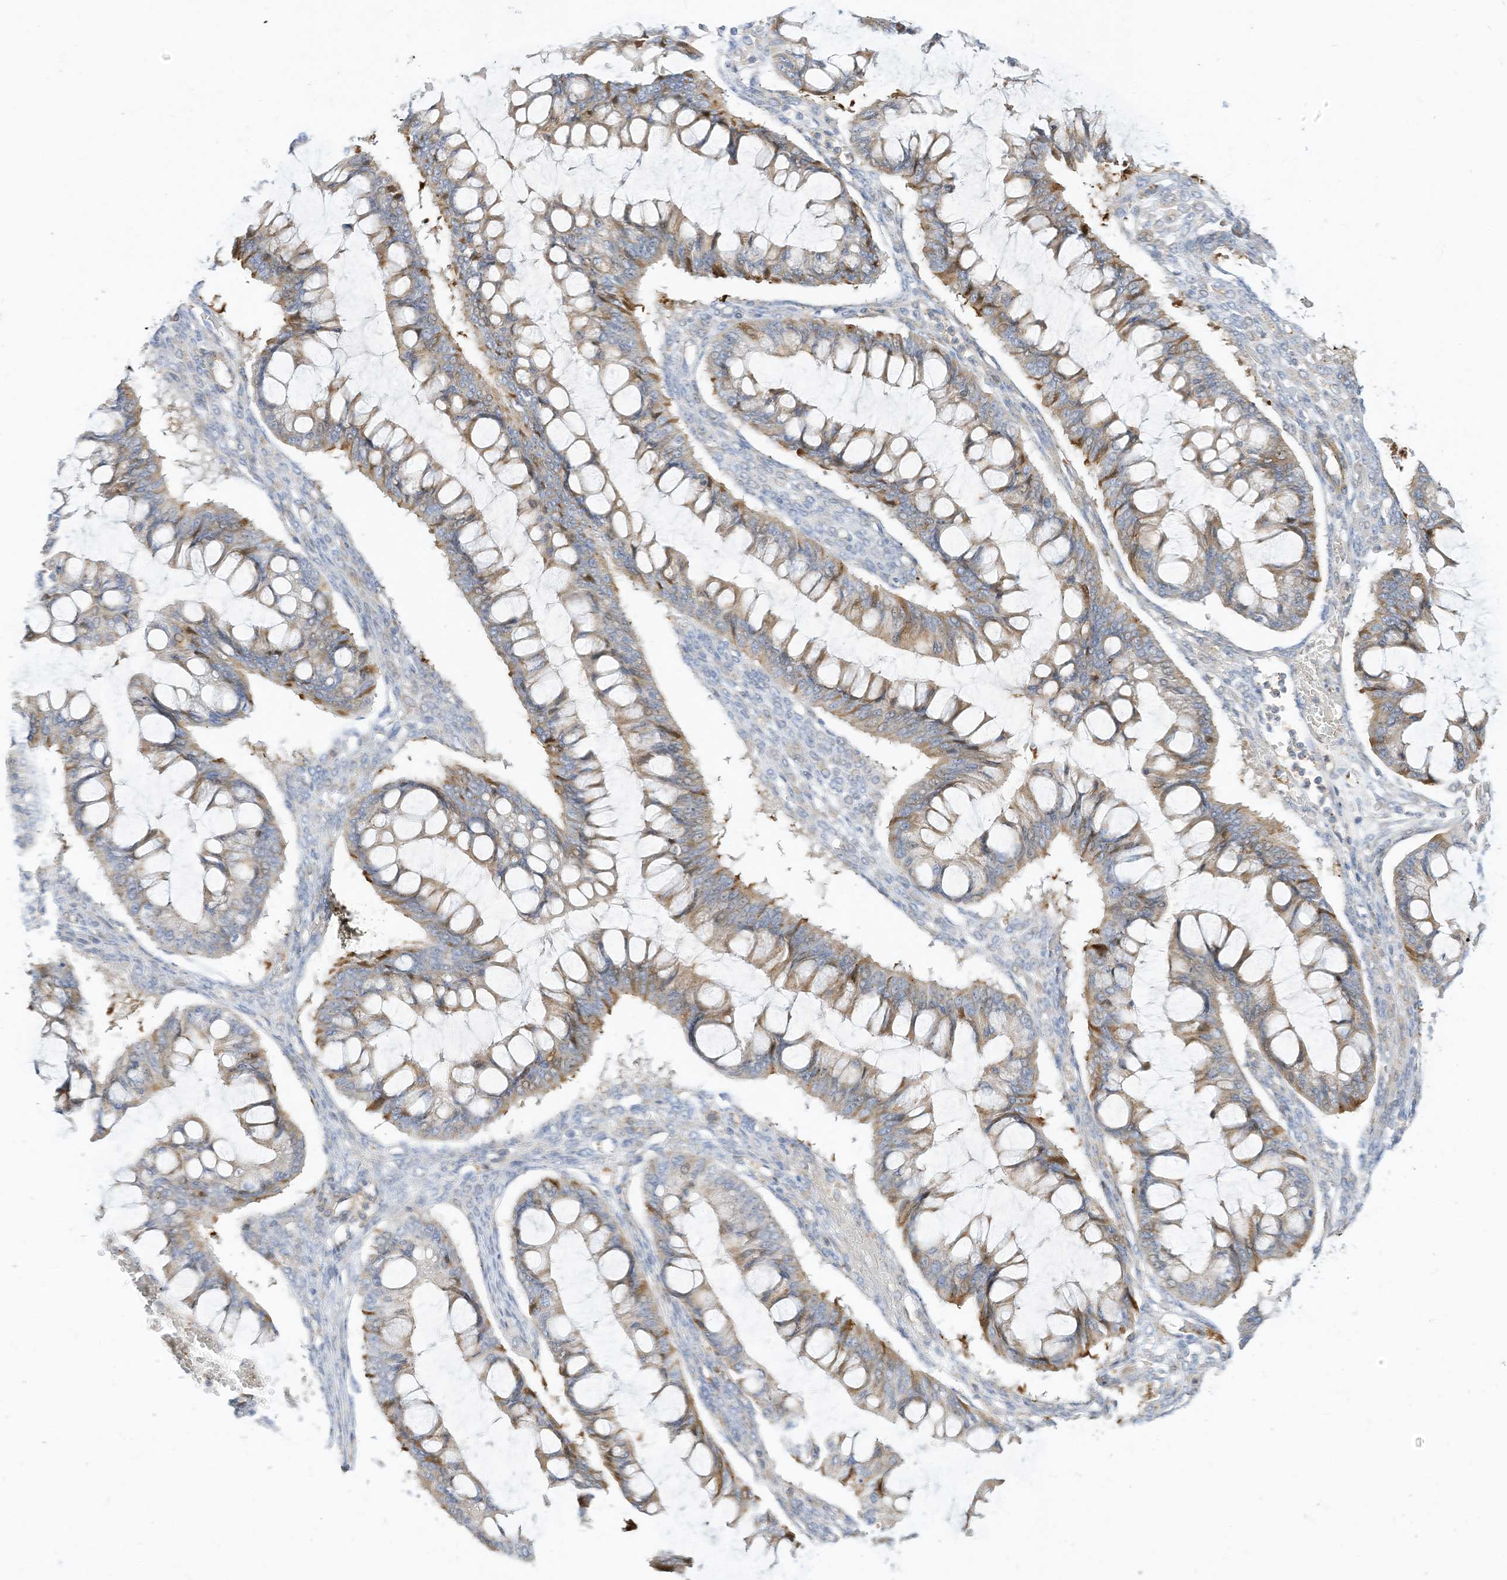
{"staining": {"intensity": "moderate", "quantity": "<25%", "location": "cytoplasmic/membranous"}, "tissue": "ovarian cancer", "cell_type": "Tumor cells", "image_type": "cancer", "snomed": [{"axis": "morphology", "description": "Cystadenocarcinoma, mucinous, NOS"}, {"axis": "topography", "description": "Ovary"}], "caption": "Protein positivity by immunohistochemistry (IHC) exhibits moderate cytoplasmic/membranous staining in about <25% of tumor cells in ovarian cancer (mucinous cystadenocarcinoma).", "gene": "ATP13A1", "patient": {"sex": "female", "age": 73}}